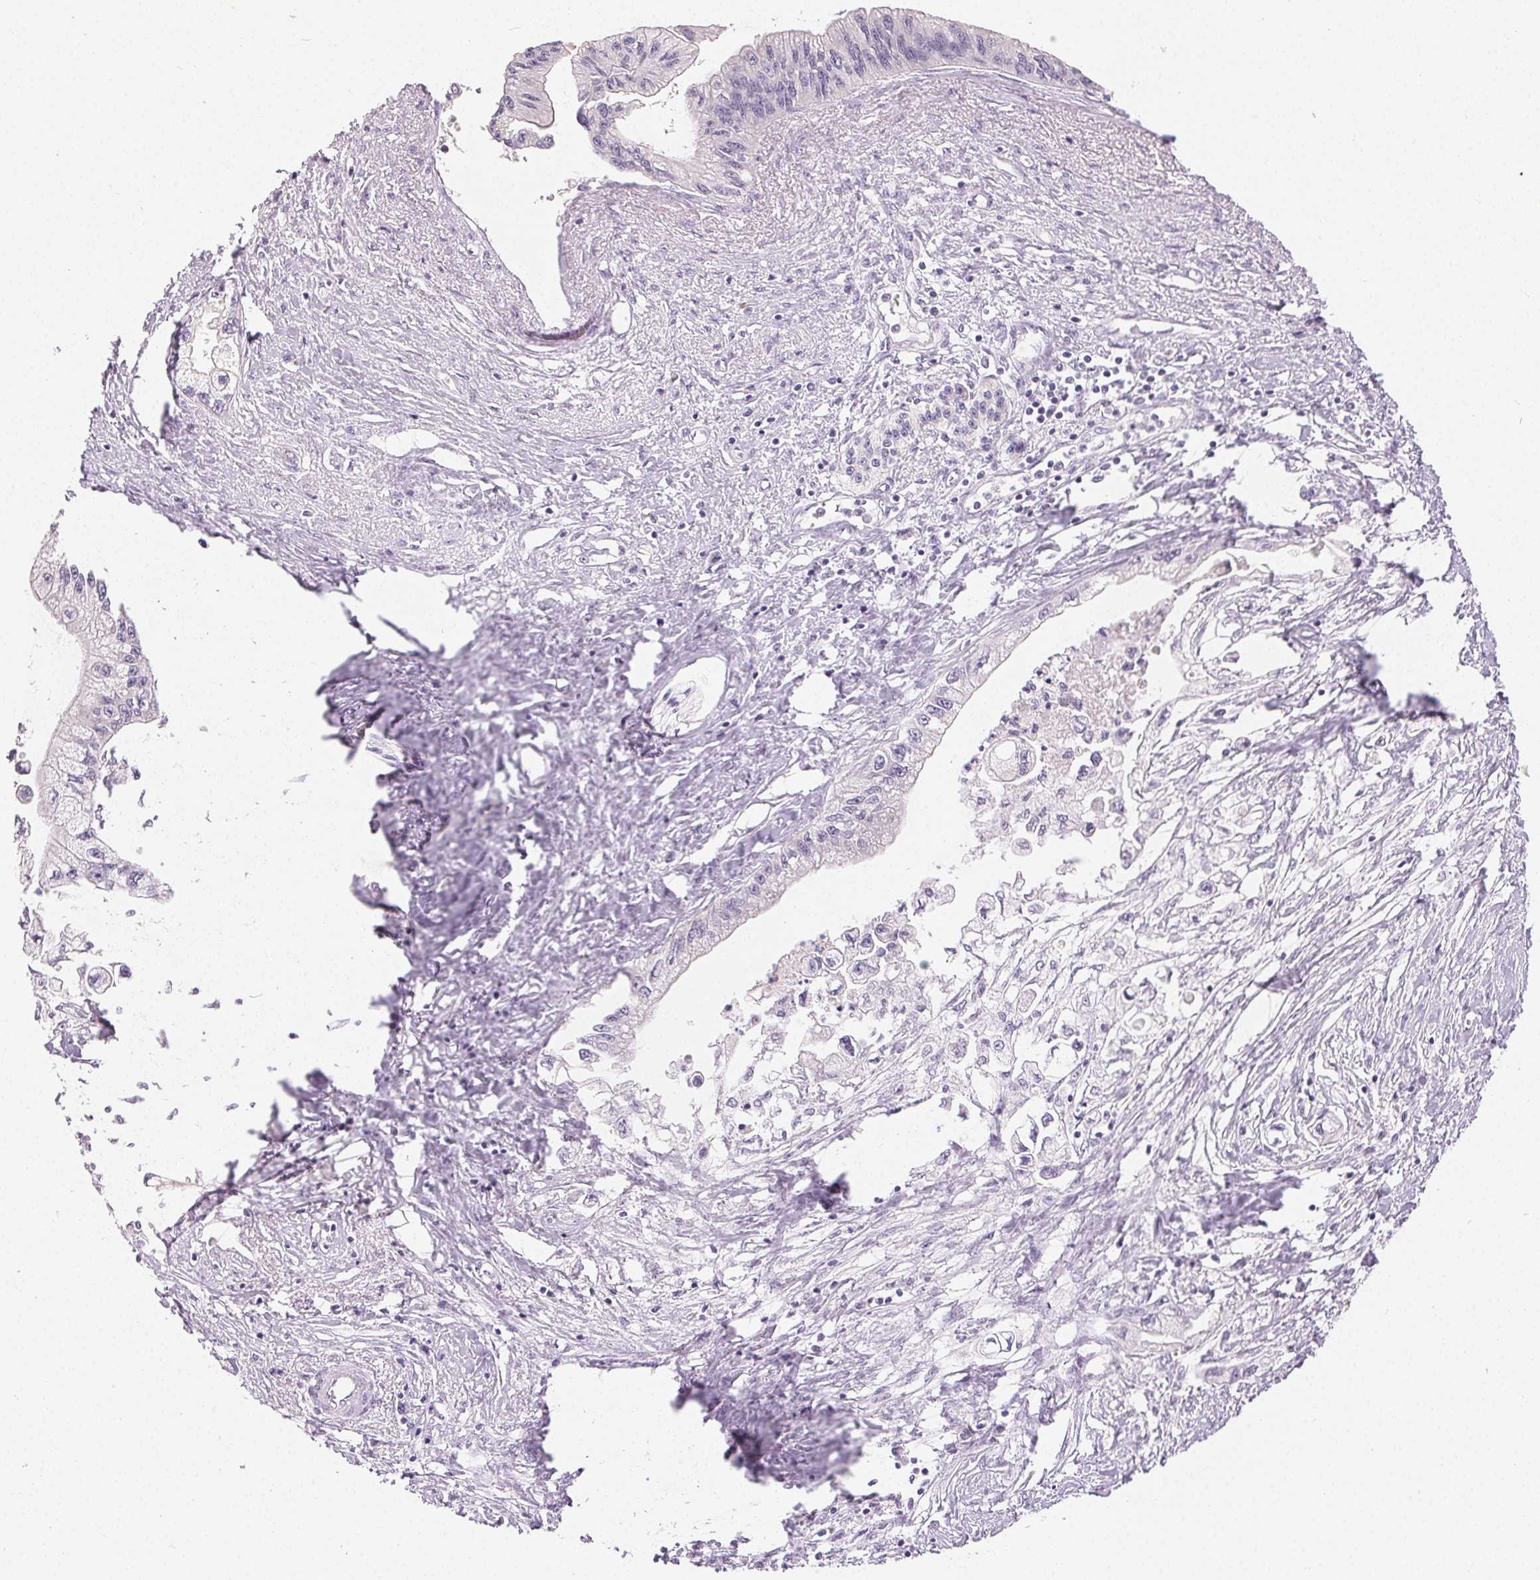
{"staining": {"intensity": "negative", "quantity": "none", "location": "none"}, "tissue": "pancreatic cancer", "cell_type": "Tumor cells", "image_type": "cancer", "snomed": [{"axis": "morphology", "description": "Adenocarcinoma, NOS"}, {"axis": "topography", "description": "Pancreas"}], "caption": "This micrograph is of pancreatic adenocarcinoma stained with immunohistochemistry to label a protein in brown with the nuclei are counter-stained blue. There is no staining in tumor cells.", "gene": "SFTPD", "patient": {"sex": "male", "age": 61}}